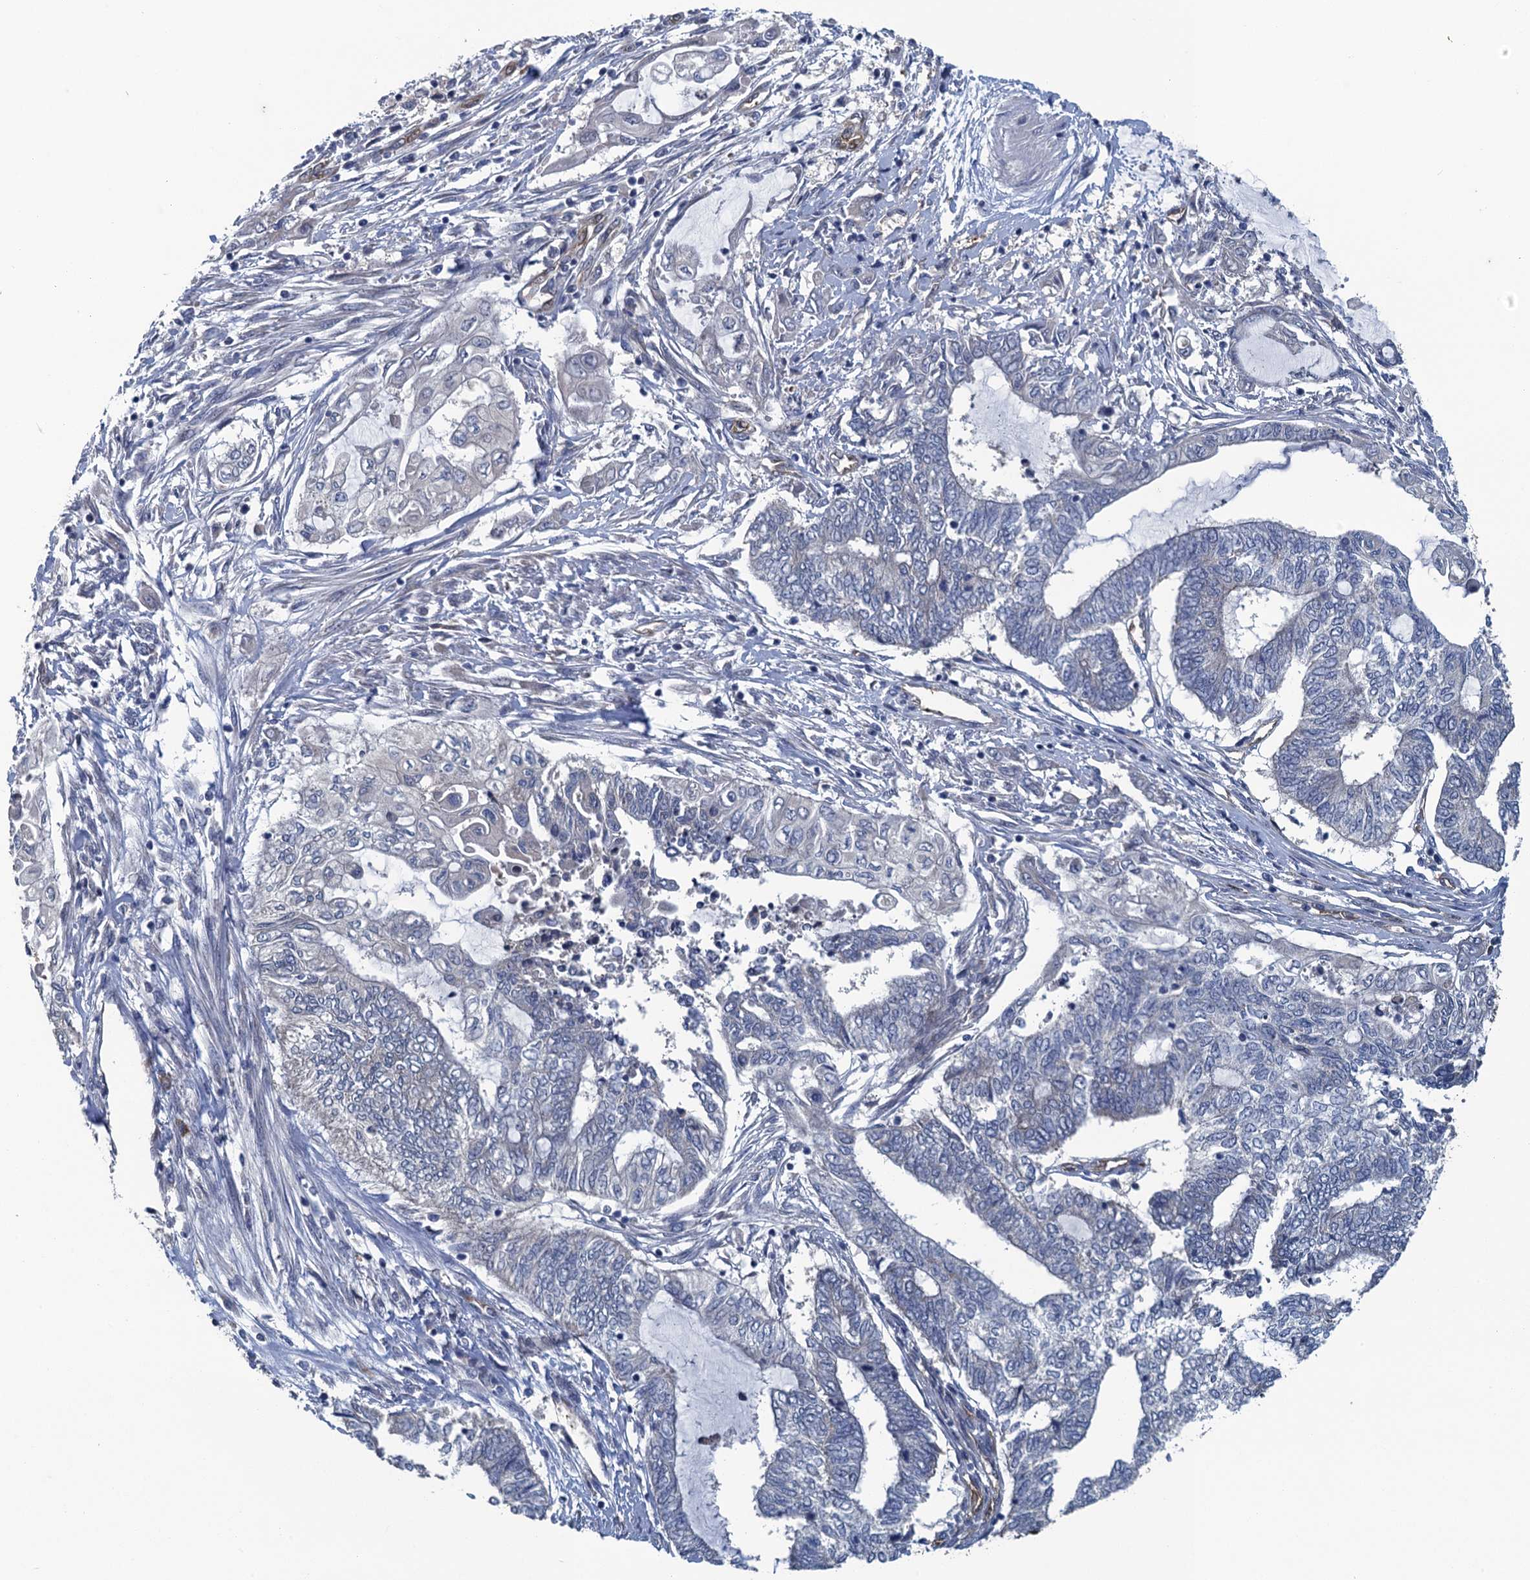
{"staining": {"intensity": "negative", "quantity": "none", "location": "none"}, "tissue": "endometrial cancer", "cell_type": "Tumor cells", "image_type": "cancer", "snomed": [{"axis": "morphology", "description": "Adenocarcinoma, NOS"}, {"axis": "topography", "description": "Uterus"}, {"axis": "topography", "description": "Endometrium"}], "caption": "Adenocarcinoma (endometrial) was stained to show a protein in brown. There is no significant staining in tumor cells. (Stains: DAB (3,3'-diaminobenzidine) IHC with hematoxylin counter stain, Microscopy: brightfield microscopy at high magnification).", "gene": "KBTBD8", "patient": {"sex": "female", "age": 70}}